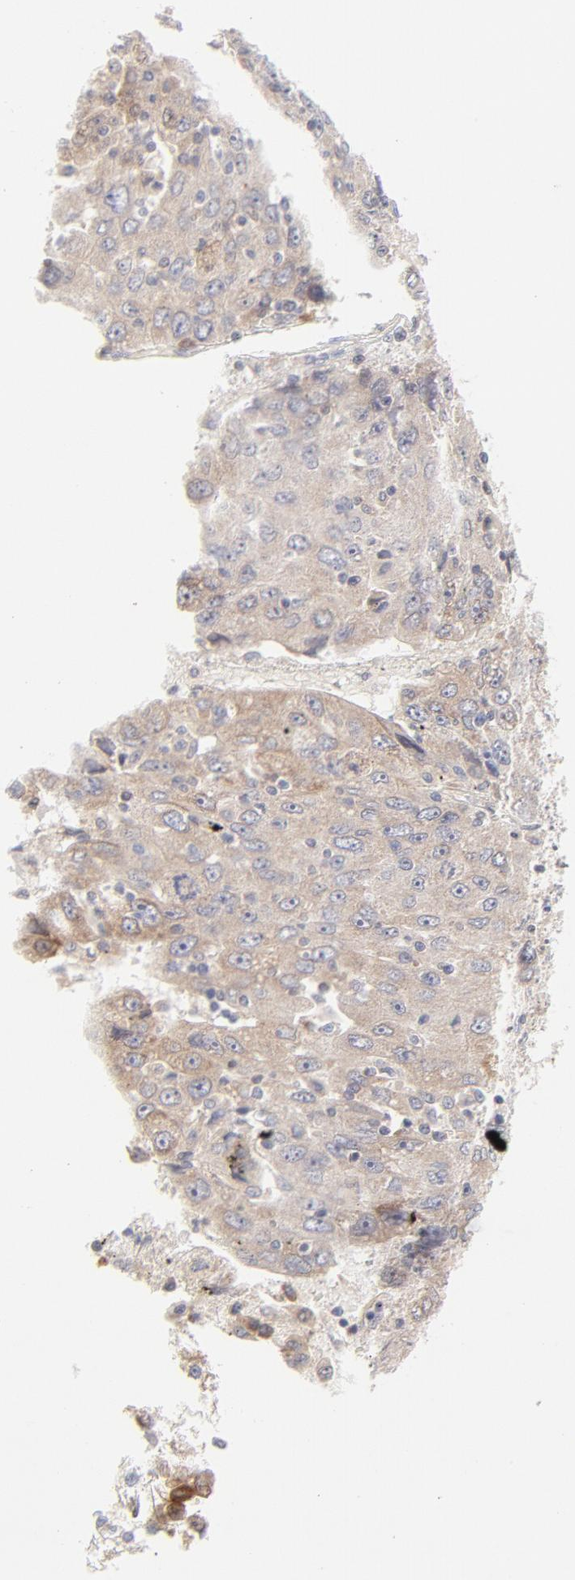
{"staining": {"intensity": "weak", "quantity": ">75%", "location": "cytoplasmic/membranous"}, "tissue": "liver cancer", "cell_type": "Tumor cells", "image_type": "cancer", "snomed": [{"axis": "morphology", "description": "Carcinoma, Hepatocellular, NOS"}, {"axis": "topography", "description": "Liver"}], "caption": "A histopathology image showing weak cytoplasmic/membranous expression in approximately >75% of tumor cells in liver cancer, as visualized by brown immunohistochemical staining.", "gene": "RPS6KA1", "patient": {"sex": "male", "age": 49}}